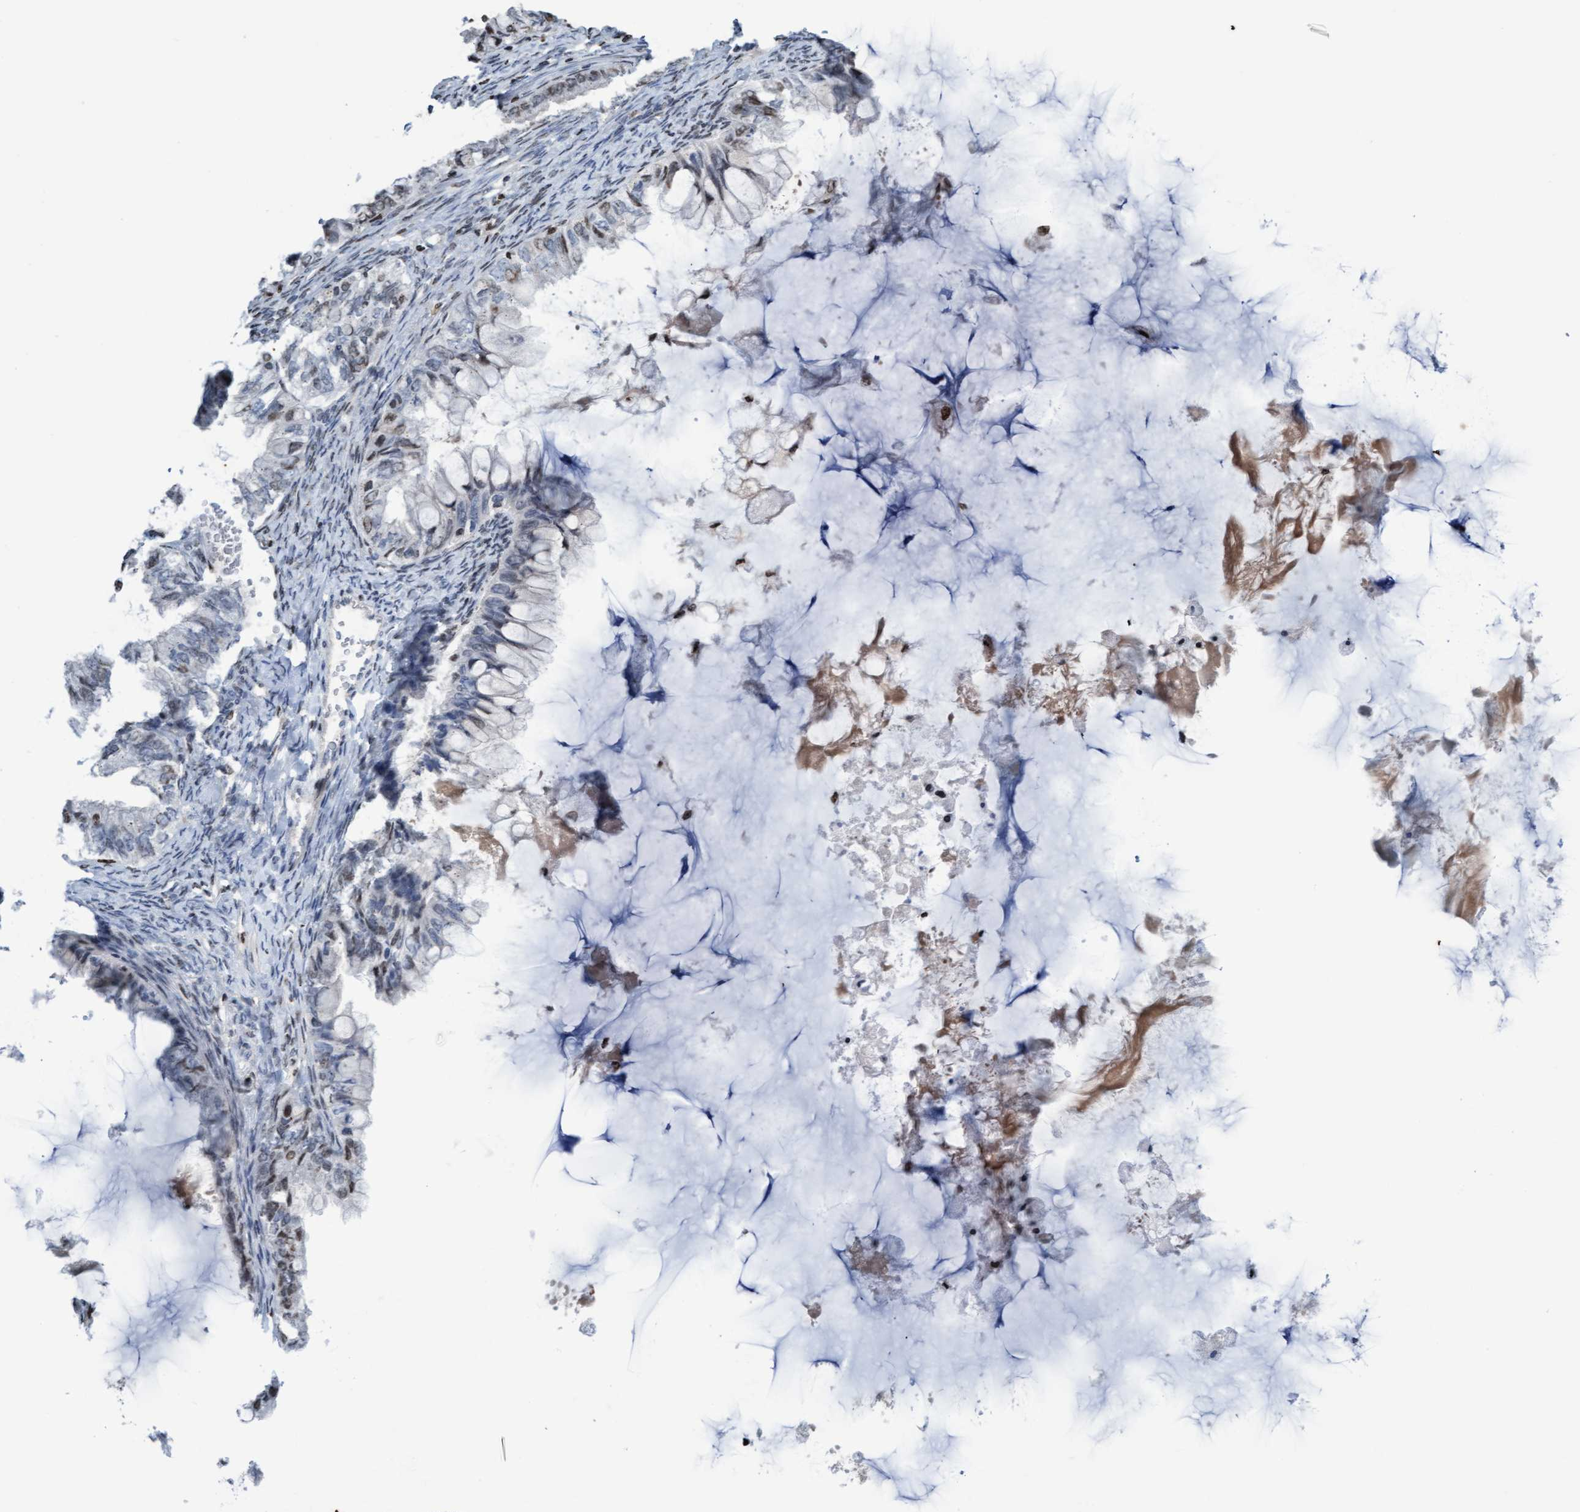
{"staining": {"intensity": "moderate", "quantity": "<25%", "location": "nuclear"}, "tissue": "ovarian cancer", "cell_type": "Tumor cells", "image_type": "cancer", "snomed": [{"axis": "morphology", "description": "Cystadenocarcinoma, mucinous, NOS"}, {"axis": "topography", "description": "Ovary"}], "caption": "High-power microscopy captured an immunohistochemistry image of ovarian mucinous cystadenocarcinoma, revealing moderate nuclear expression in approximately <25% of tumor cells.", "gene": "CBX2", "patient": {"sex": "female", "age": 80}}